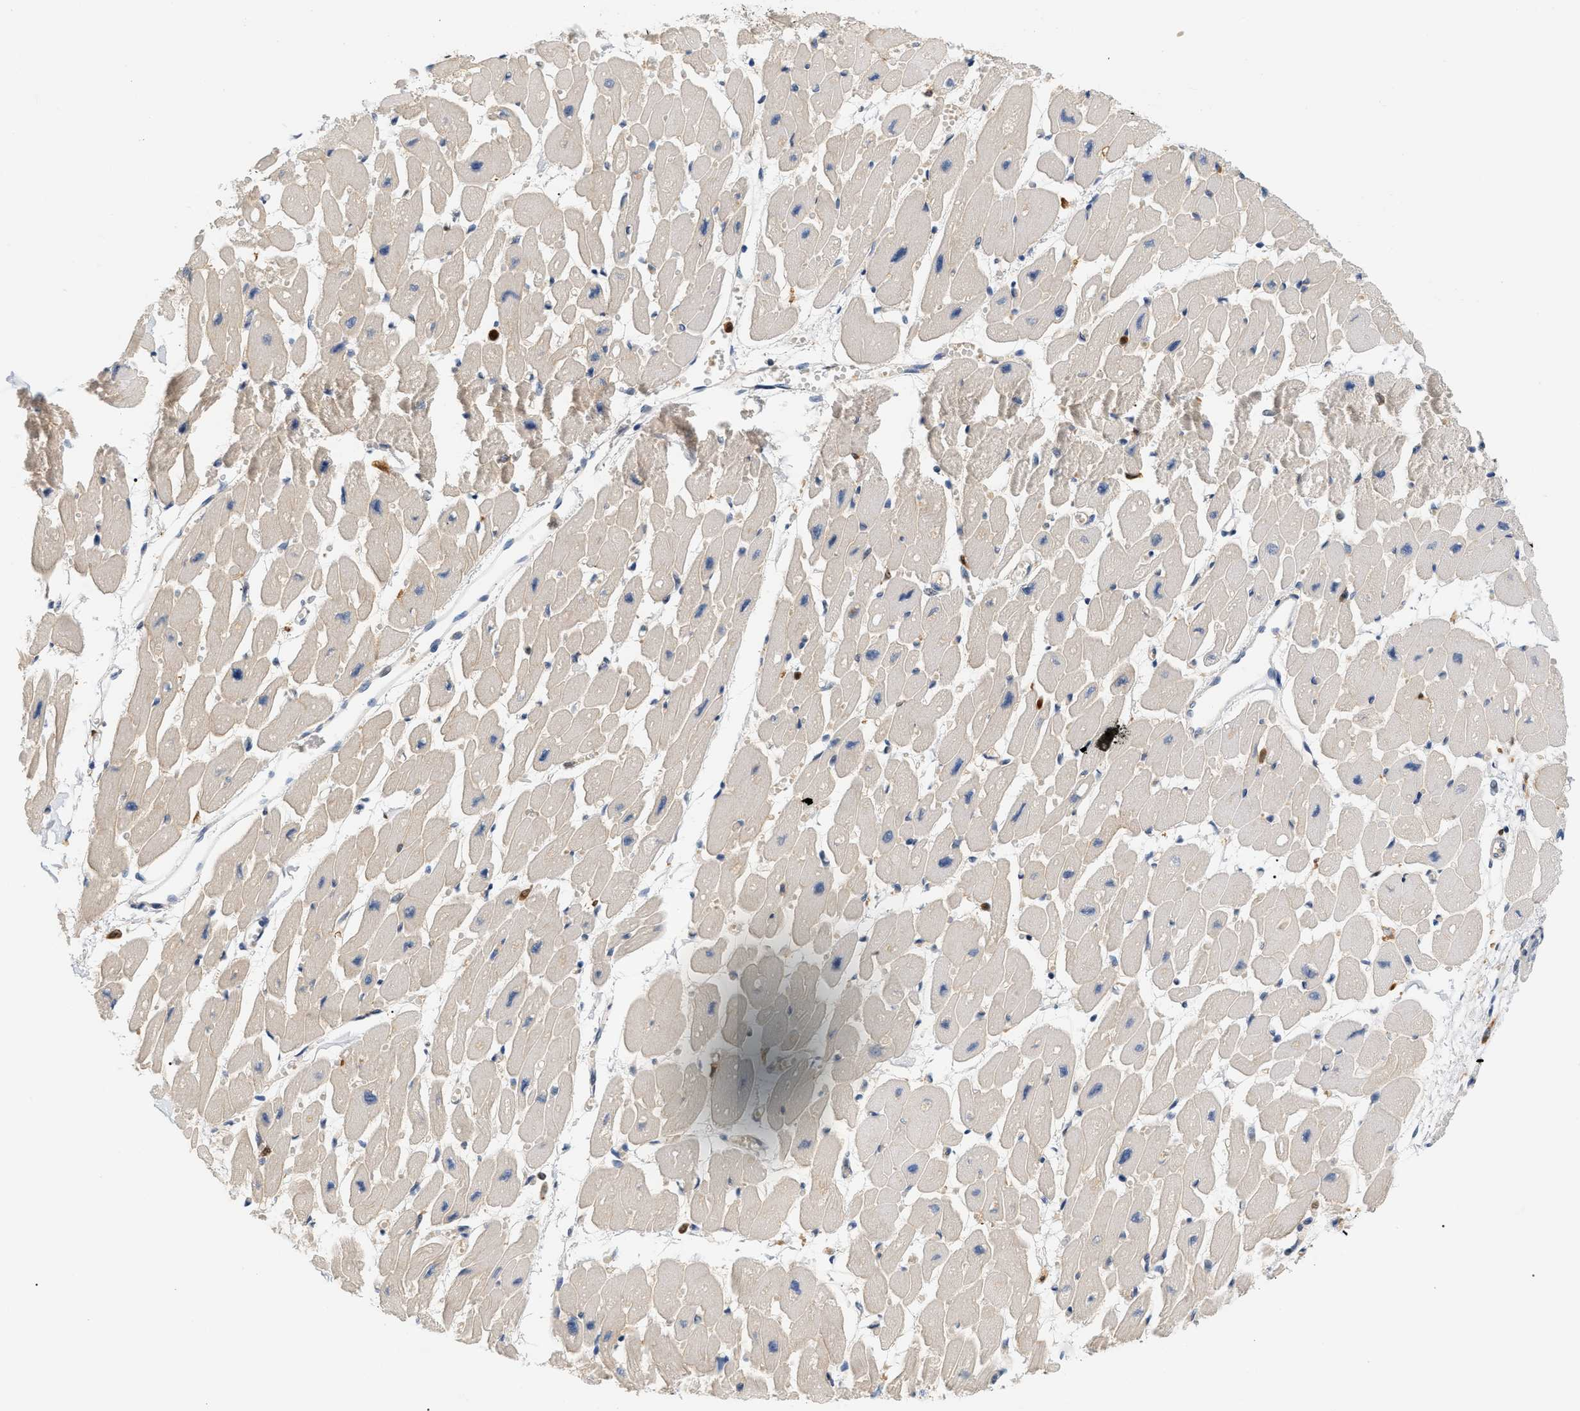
{"staining": {"intensity": "negative", "quantity": "none", "location": "none"}, "tissue": "heart muscle", "cell_type": "Cardiomyocytes", "image_type": "normal", "snomed": [{"axis": "morphology", "description": "Normal tissue, NOS"}, {"axis": "topography", "description": "Heart"}], "caption": "A histopathology image of heart muscle stained for a protein exhibits no brown staining in cardiomyocytes.", "gene": "PYCARD", "patient": {"sex": "female", "age": 54}}